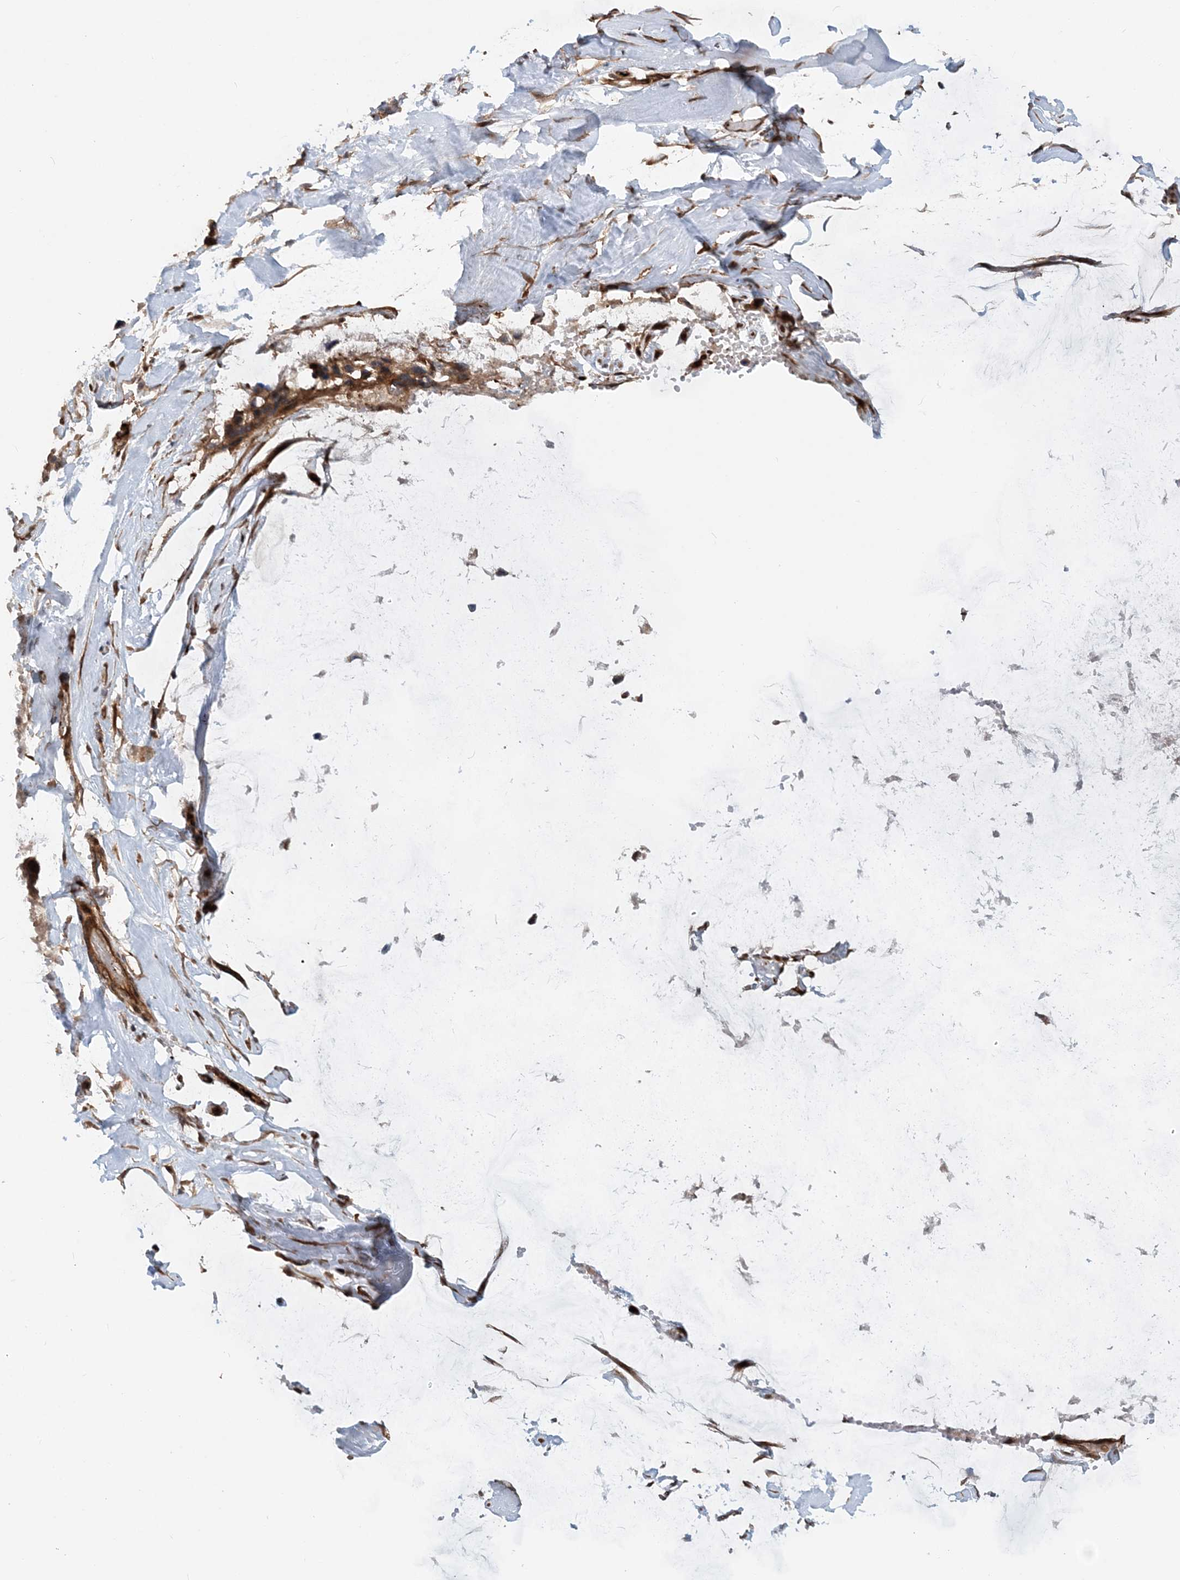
{"staining": {"intensity": "moderate", "quantity": ">75%", "location": "cytoplasmic/membranous"}, "tissue": "ovarian cancer", "cell_type": "Tumor cells", "image_type": "cancer", "snomed": [{"axis": "morphology", "description": "Cystadenocarcinoma, mucinous, NOS"}, {"axis": "topography", "description": "Ovary"}], "caption": "The micrograph reveals a brown stain indicating the presence of a protein in the cytoplasmic/membranous of tumor cells in mucinous cystadenocarcinoma (ovarian).", "gene": "GEMIN5", "patient": {"sex": "female", "age": 39}}